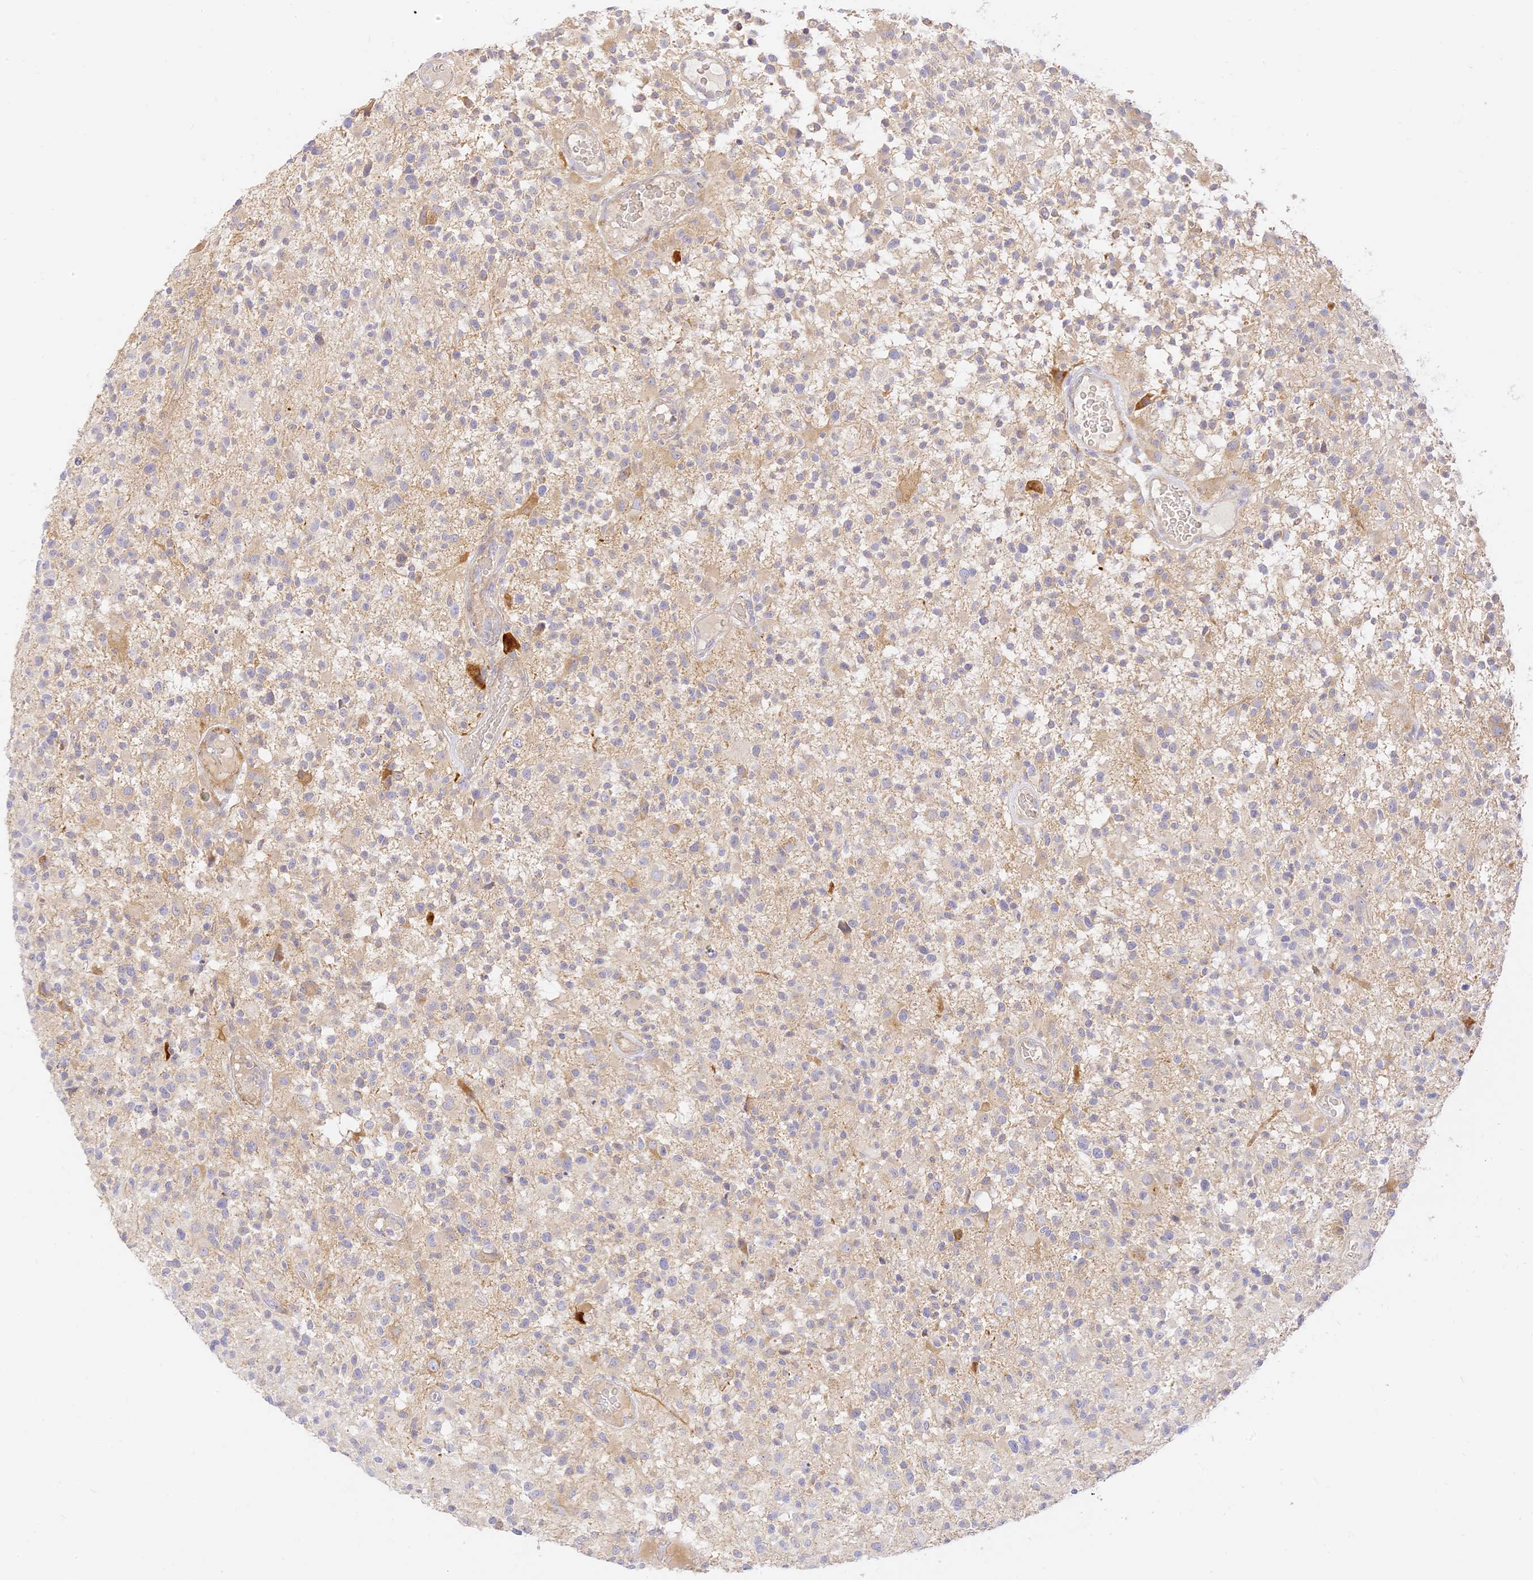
{"staining": {"intensity": "negative", "quantity": "none", "location": "none"}, "tissue": "glioma", "cell_type": "Tumor cells", "image_type": "cancer", "snomed": [{"axis": "morphology", "description": "Glioma, malignant, High grade"}, {"axis": "morphology", "description": "Glioblastoma, NOS"}, {"axis": "topography", "description": "Brain"}], "caption": "Protein analysis of glioblastoma exhibits no significant positivity in tumor cells. Nuclei are stained in blue.", "gene": "LRRC15", "patient": {"sex": "male", "age": 60}}